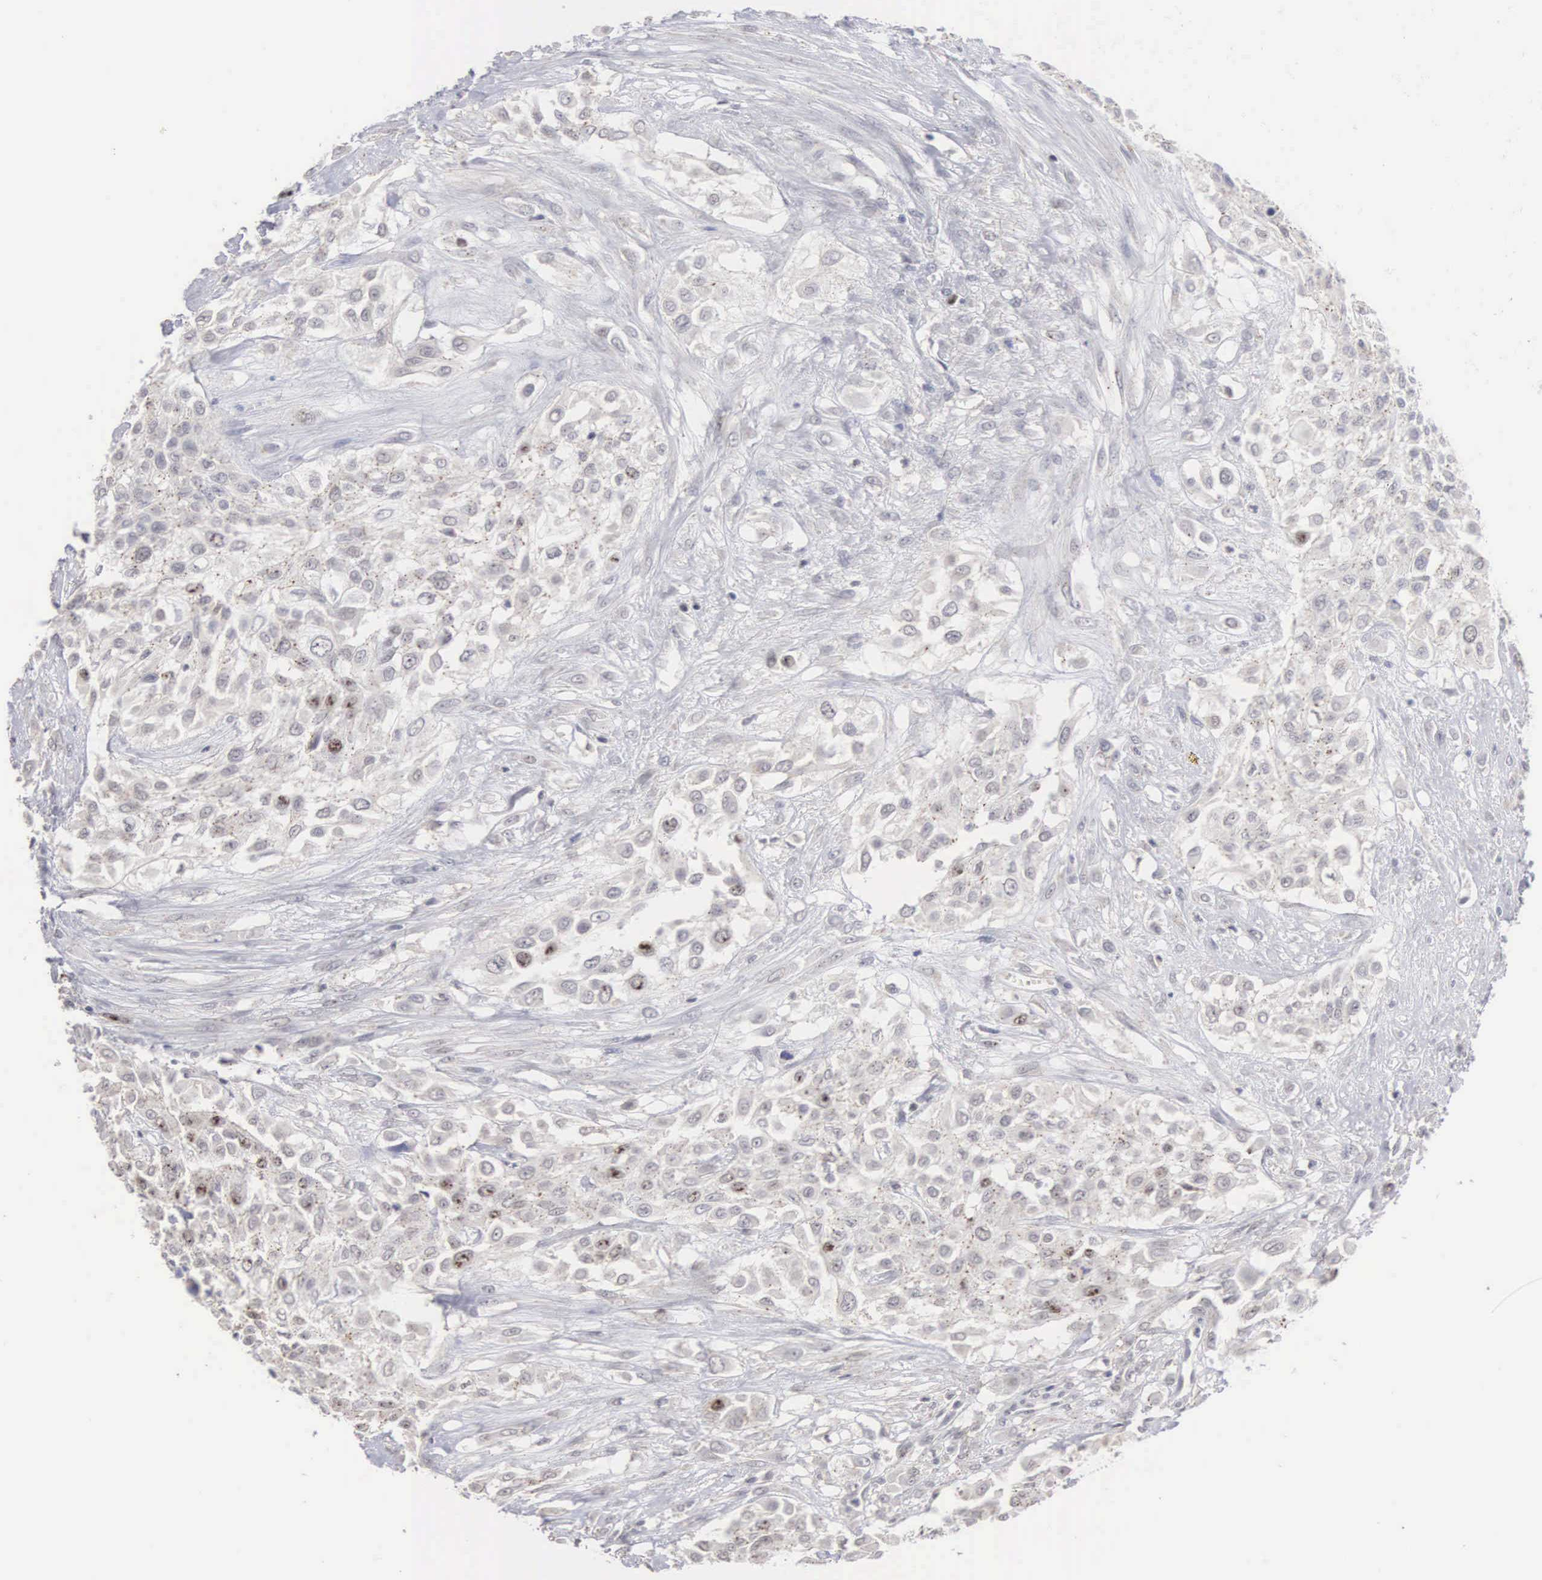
{"staining": {"intensity": "weak", "quantity": "<25%", "location": "nuclear"}, "tissue": "urothelial cancer", "cell_type": "Tumor cells", "image_type": "cancer", "snomed": [{"axis": "morphology", "description": "Urothelial carcinoma, High grade"}, {"axis": "topography", "description": "Urinary bladder"}], "caption": "There is no significant staining in tumor cells of urothelial cancer.", "gene": "KDM6A", "patient": {"sex": "male", "age": 57}}